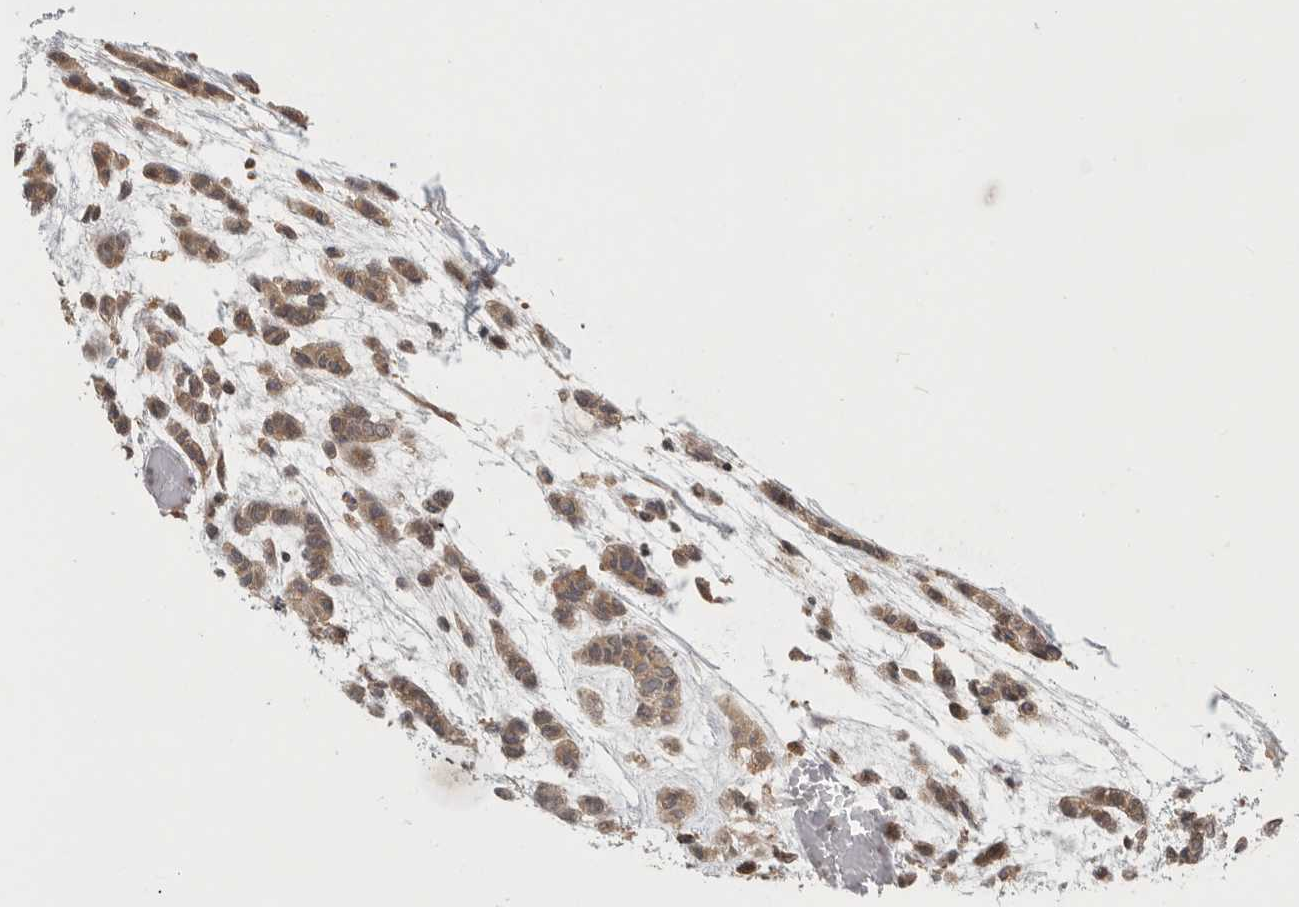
{"staining": {"intensity": "weak", "quantity": ">75%", "location": "cytoplasmic/membranous"}, "tissue": "head and neck cancer", "cell_type": "Tumor cells", "image_type": "cancer", "snomed": [{"axis": "morphology", "description": "Adenocarcinoma, NOS"}, {"axis": "morphology", "description": "Adenoma, NOS"}, {"axis": "topography", "description": "Head-Neck"}], "caption": "This is a histology image of immunohistochemistry staining of head and neck adenoma, which shows weak staining in the cytoplasmic/membranous of tumor cells.", "gene": "CUEDC1", "patient": {"sex": "female", "age": 55}}